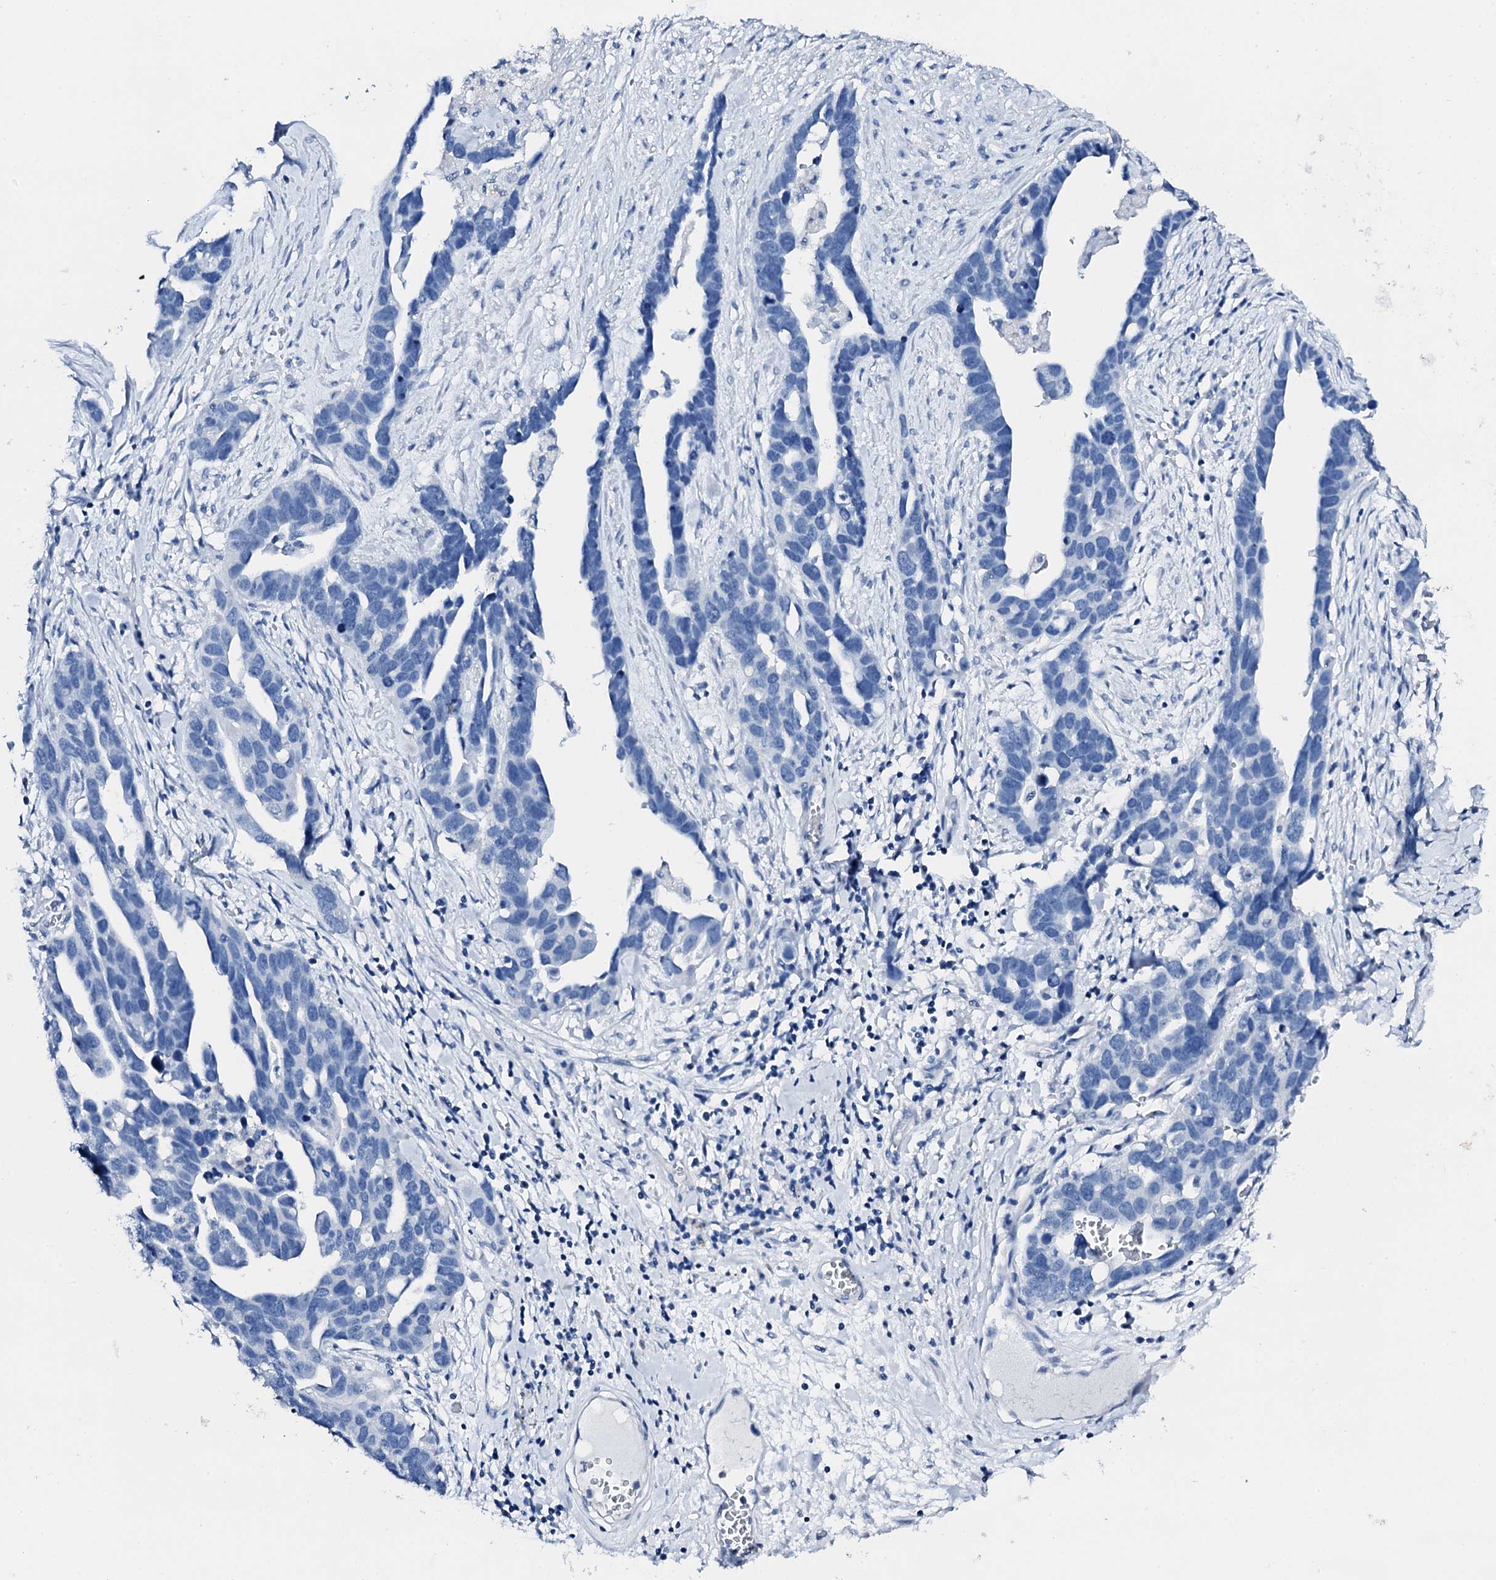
{"staining": {"intensity": "negative", "quantity": "none", "location": "none"}, "tissue": "ovarian cancer", "cell_type": "Tumor cells", "image_type": "cancer", "snomed": [{"axis": "morphology", "description": "Cystadenocarcinoma, serous, NOS"}, {"axis": "topography", "description": "Ovary"}], "caption": "DAB (3,3'-diaminobenzidine) immunohistochemical staining of human ovarian cancer demonstrates no significant expression in tumor cells.", "gene": "PTH", "patient": {"sex": "female", "age": 54}}